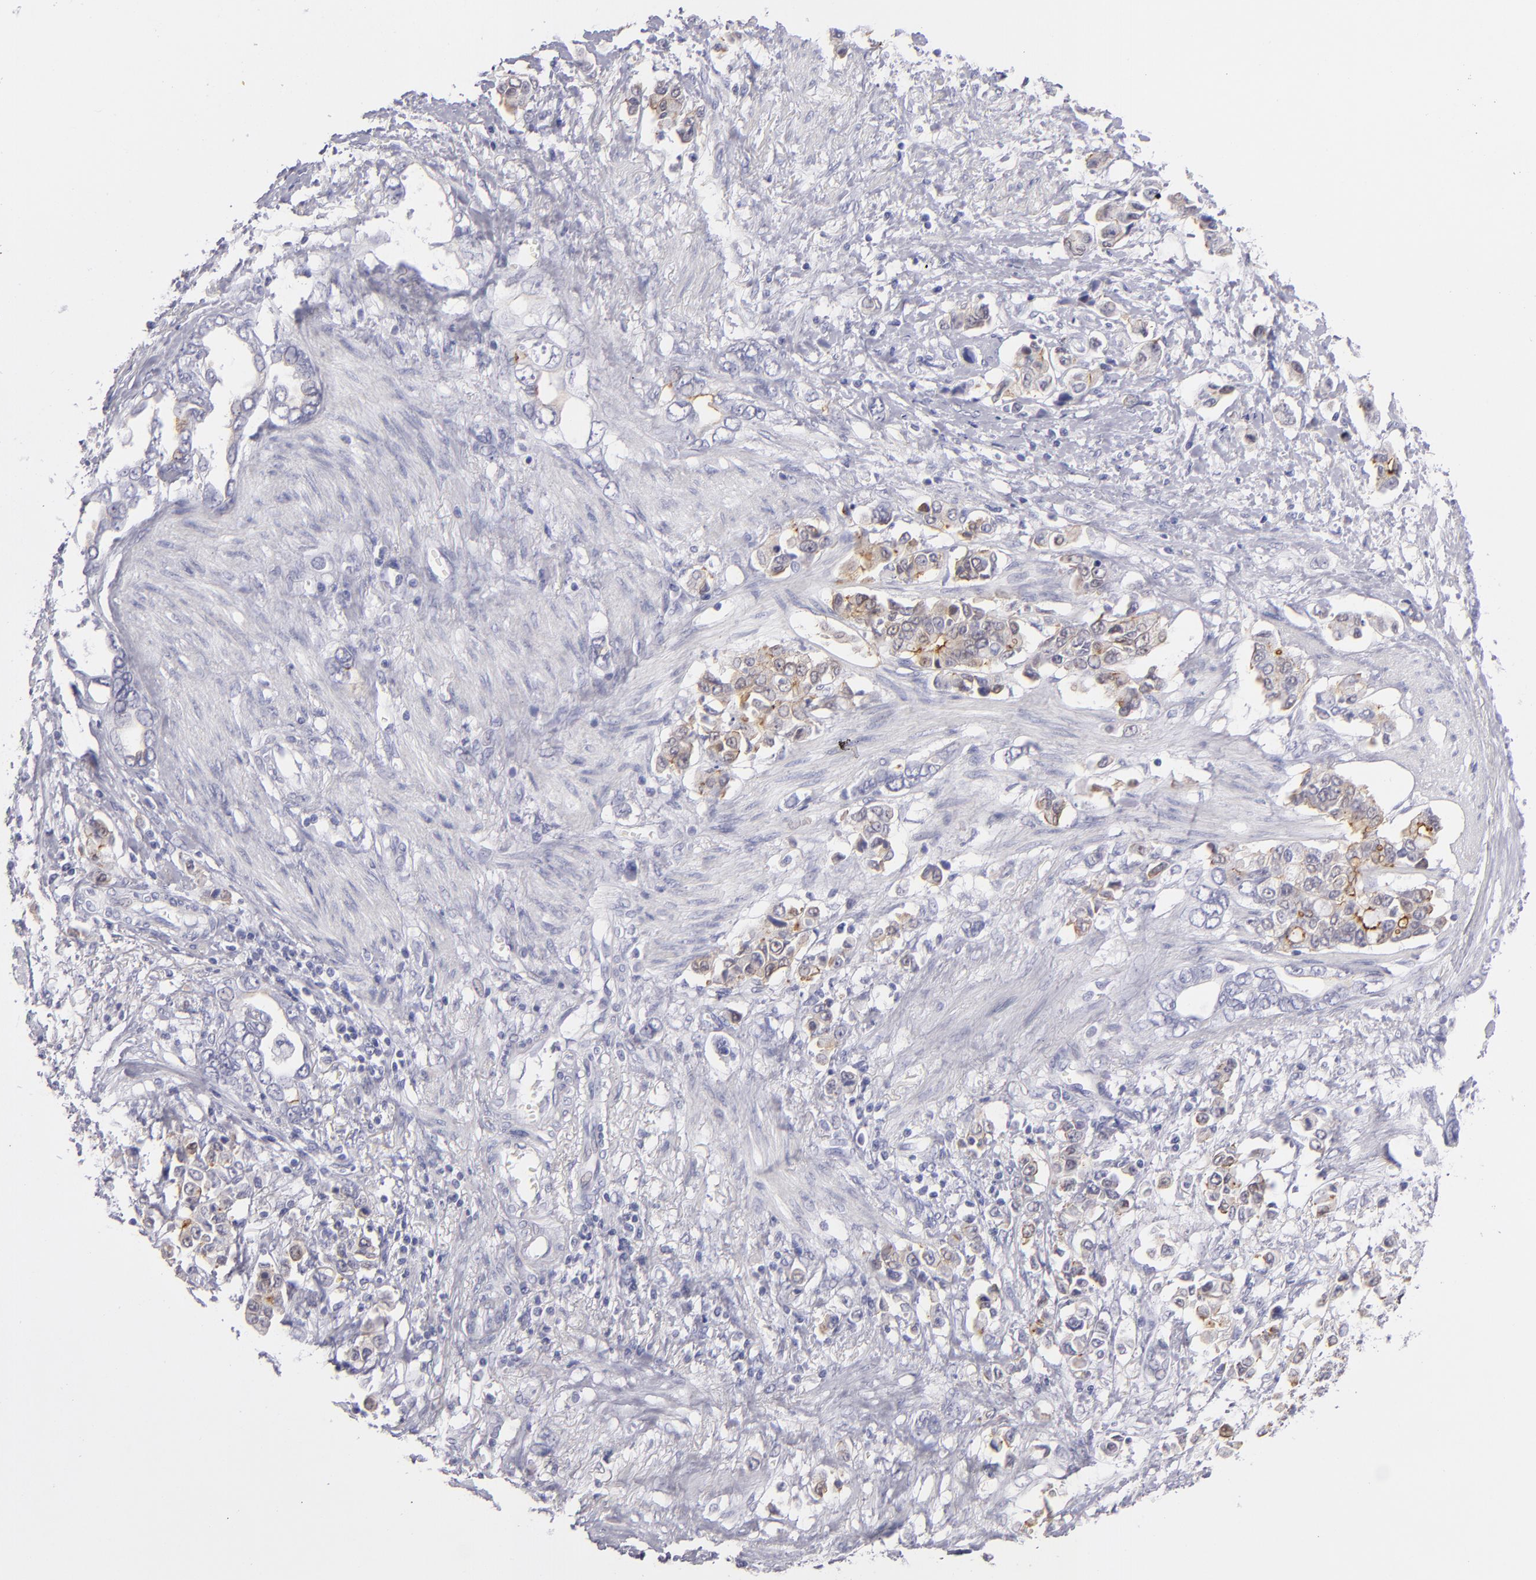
{"staining": {"intensity": "weak", "quantity": "25%-75%", "location": "cytoplasmic/membranous"}, "tissue": "stomach cancer", "cell_type": "Tumor cells", "image_type": "cancer", "snomed": [{"axis": "morphology", "description": "Adenocarcinoma, NOS"}, {"axis": "topography", "description": "Stomach"}], "caption": "Adenocarcinoma (stomach) stained with a brown dye displays weak cytoplasmic/membranous positive staining in approximately 25%-75% of tumor cells.", "gene": "VIL1", "patient": {"sex": "male", "age": 78}}